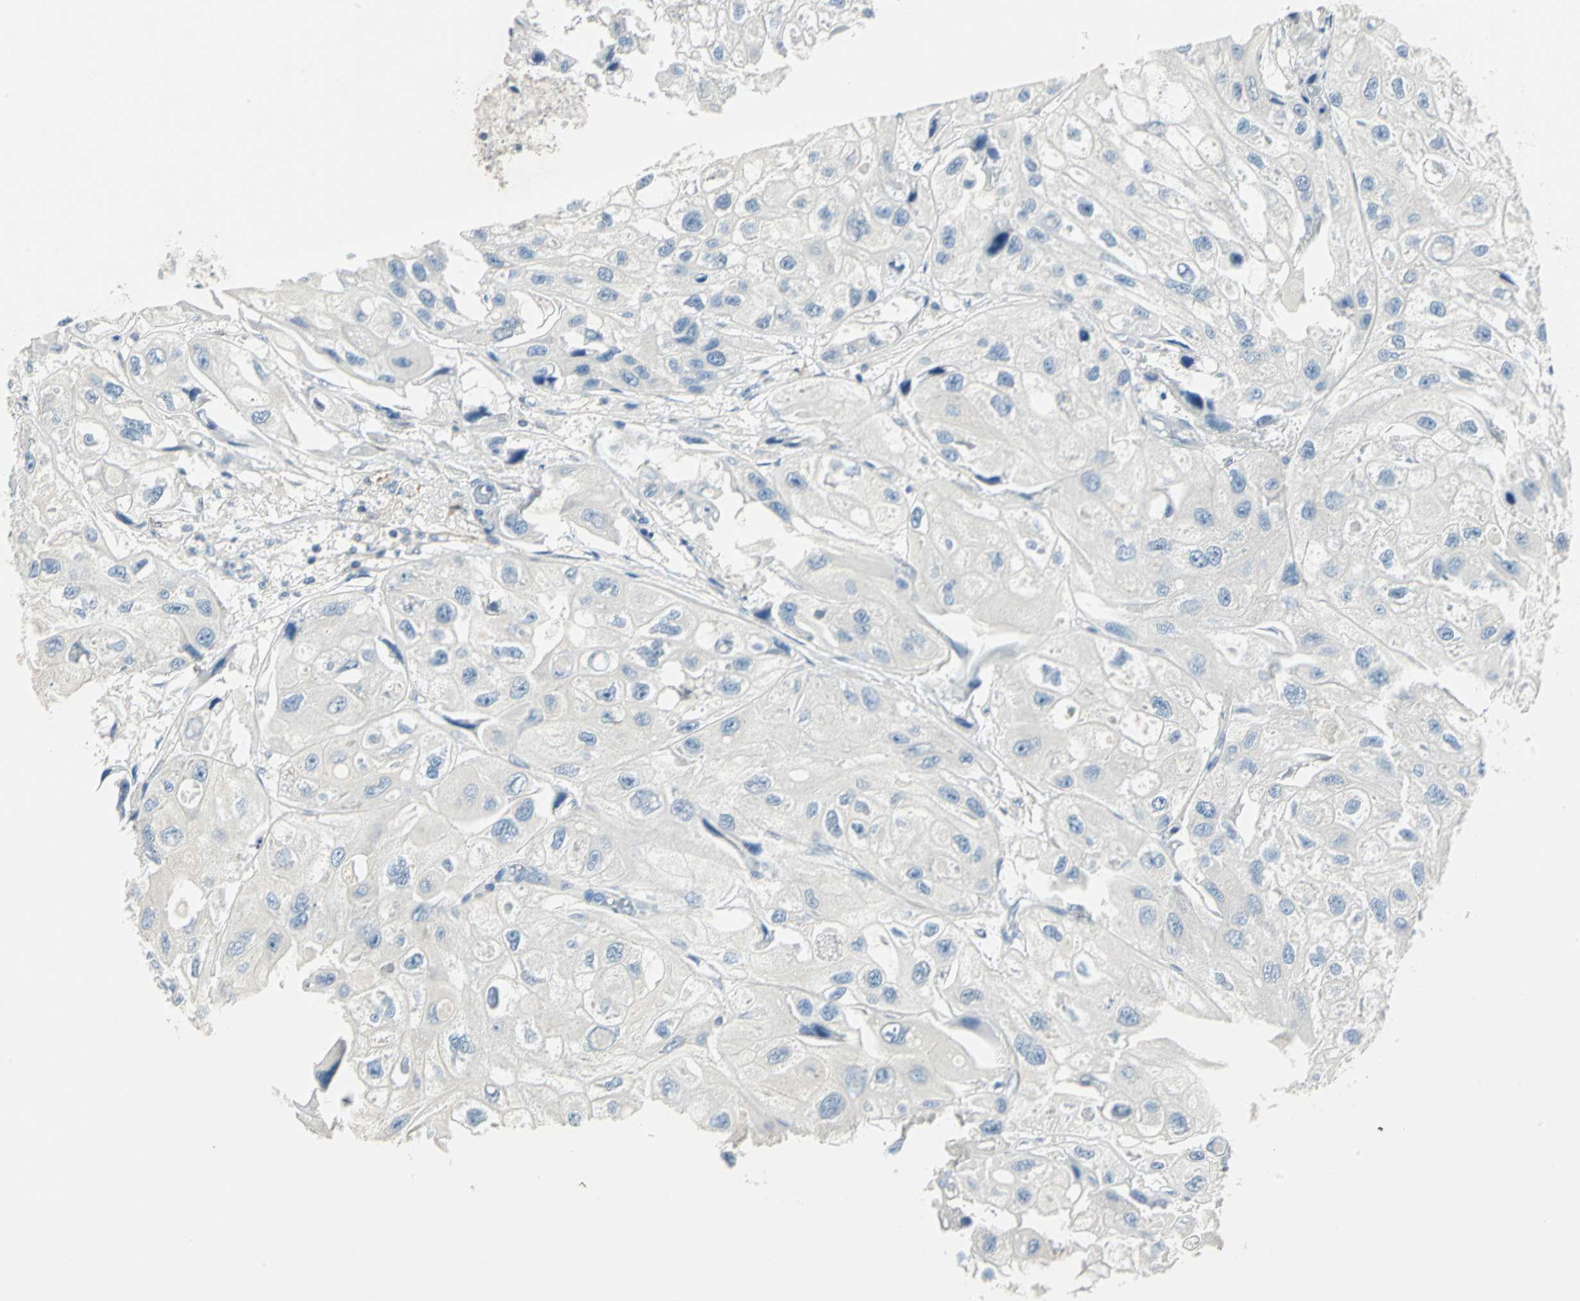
{"staining": {"intensity": "negative", "quantity": "none", "location": "none"}, "tissue": "urothelial cancer", "cell_type": "Tumor cells", "image_type": "cancer", "snomed": [{"axis": "morphology", "description": "Urothelial carcinoma, High grade"}, {"axis": "topography", "description": "Urinary bladder"}], "caption": "The image exhibits no significant positivity in tumor cells of high-grade urothelial carcinoma.", "gene": "UCHL1", "patient": {"sex": "female", "age": 64}}